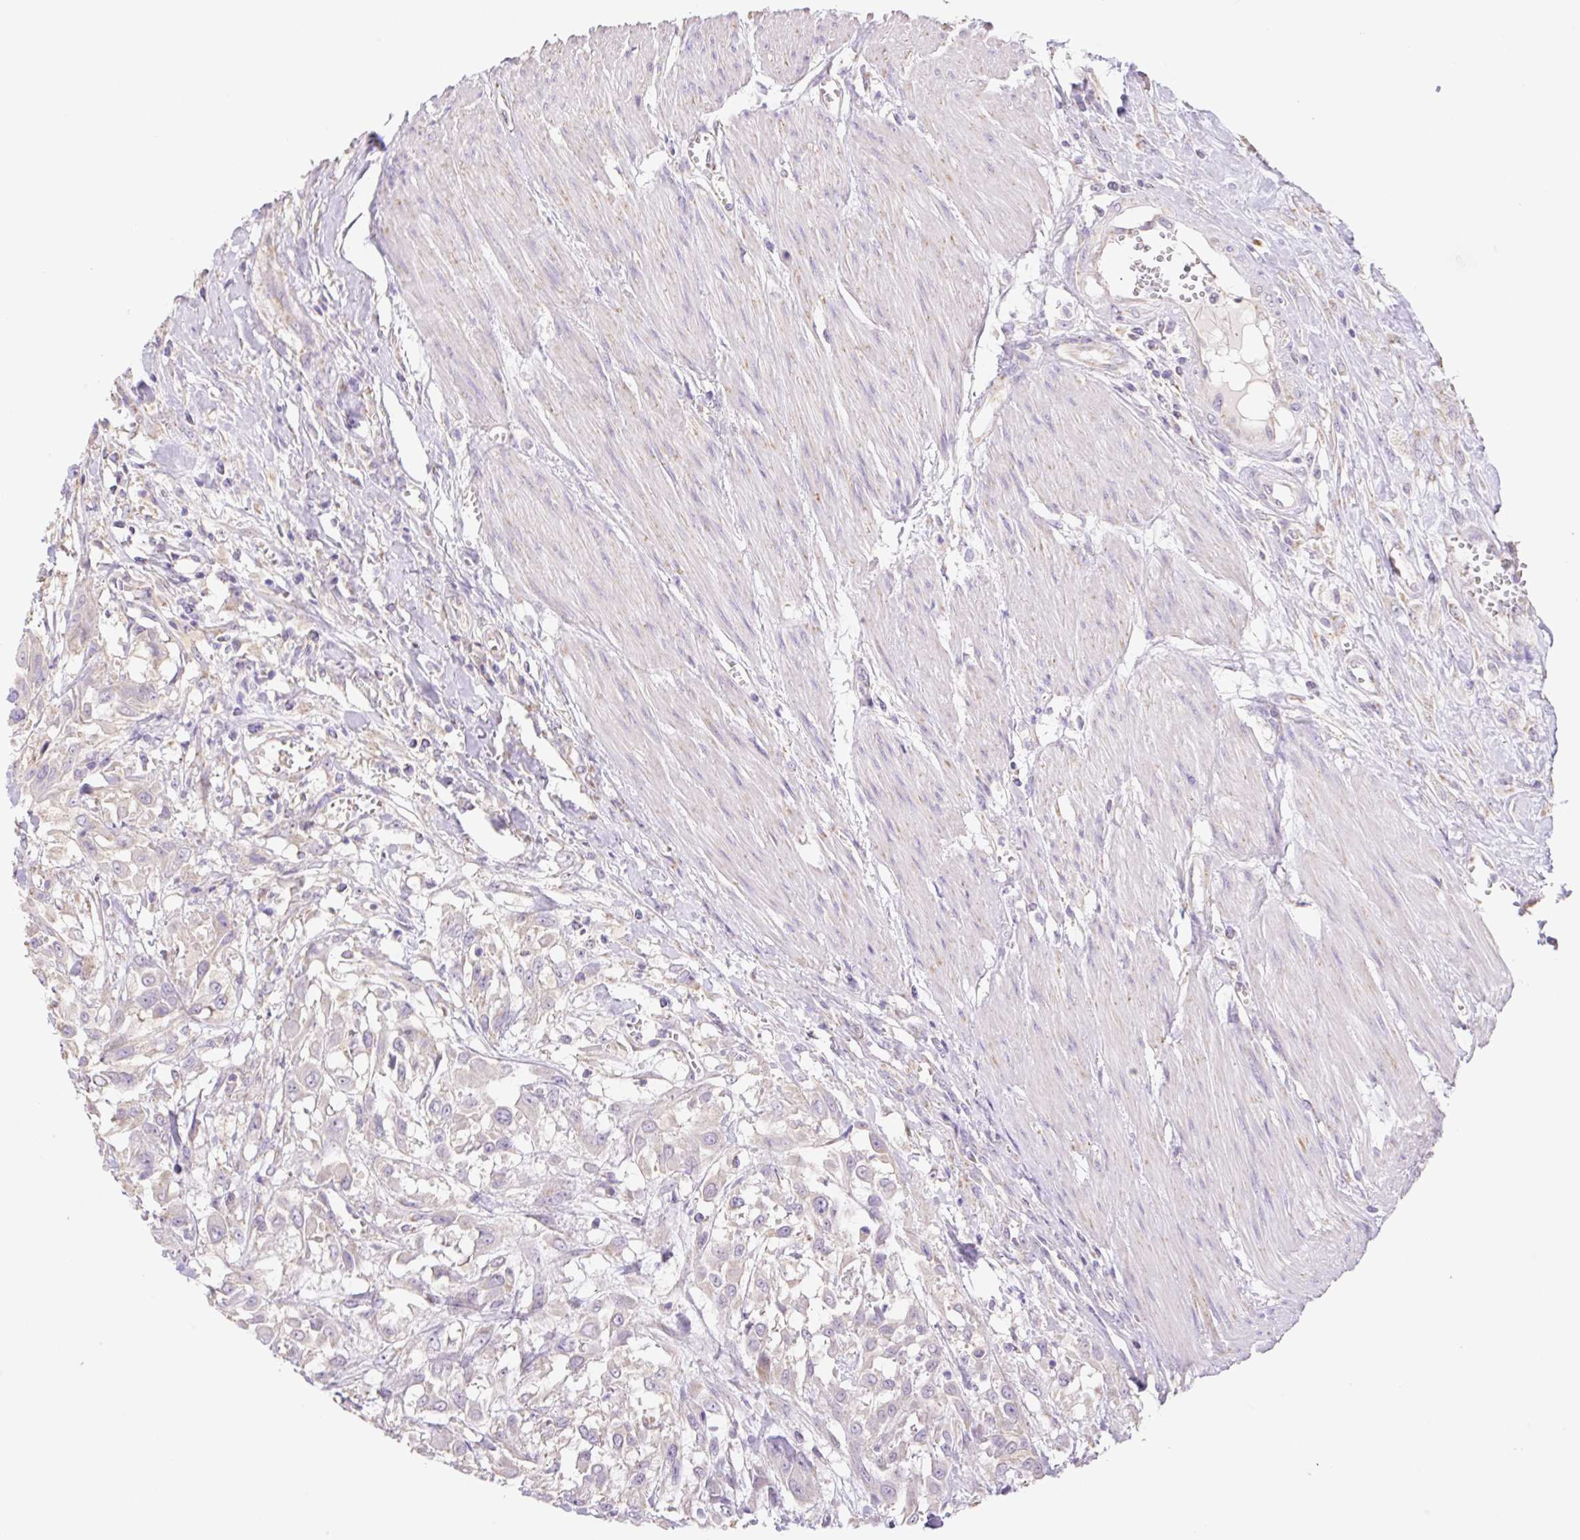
{"staining": {"intensity": "negative", "quantity": "none", "location": "none"}, "tissue": "urothelial cancer", "cell_type": "Tumor cells", "image_type": "cancer", "snomed": [{"axis": "morphology", "description": "Urothelial carcinoma, High grade"}, {"axis": "topography", "description": "Urinary bladder"}], "caption": "This photomicrograph is of urothelial cancer stained with immunohistochemistry to label a protein in brown with the nuclei are counter-stained blue. There is no positivity in tumor cells.", "gene": "COPZ2", "patient": {"sex": "male", "age": 57}}